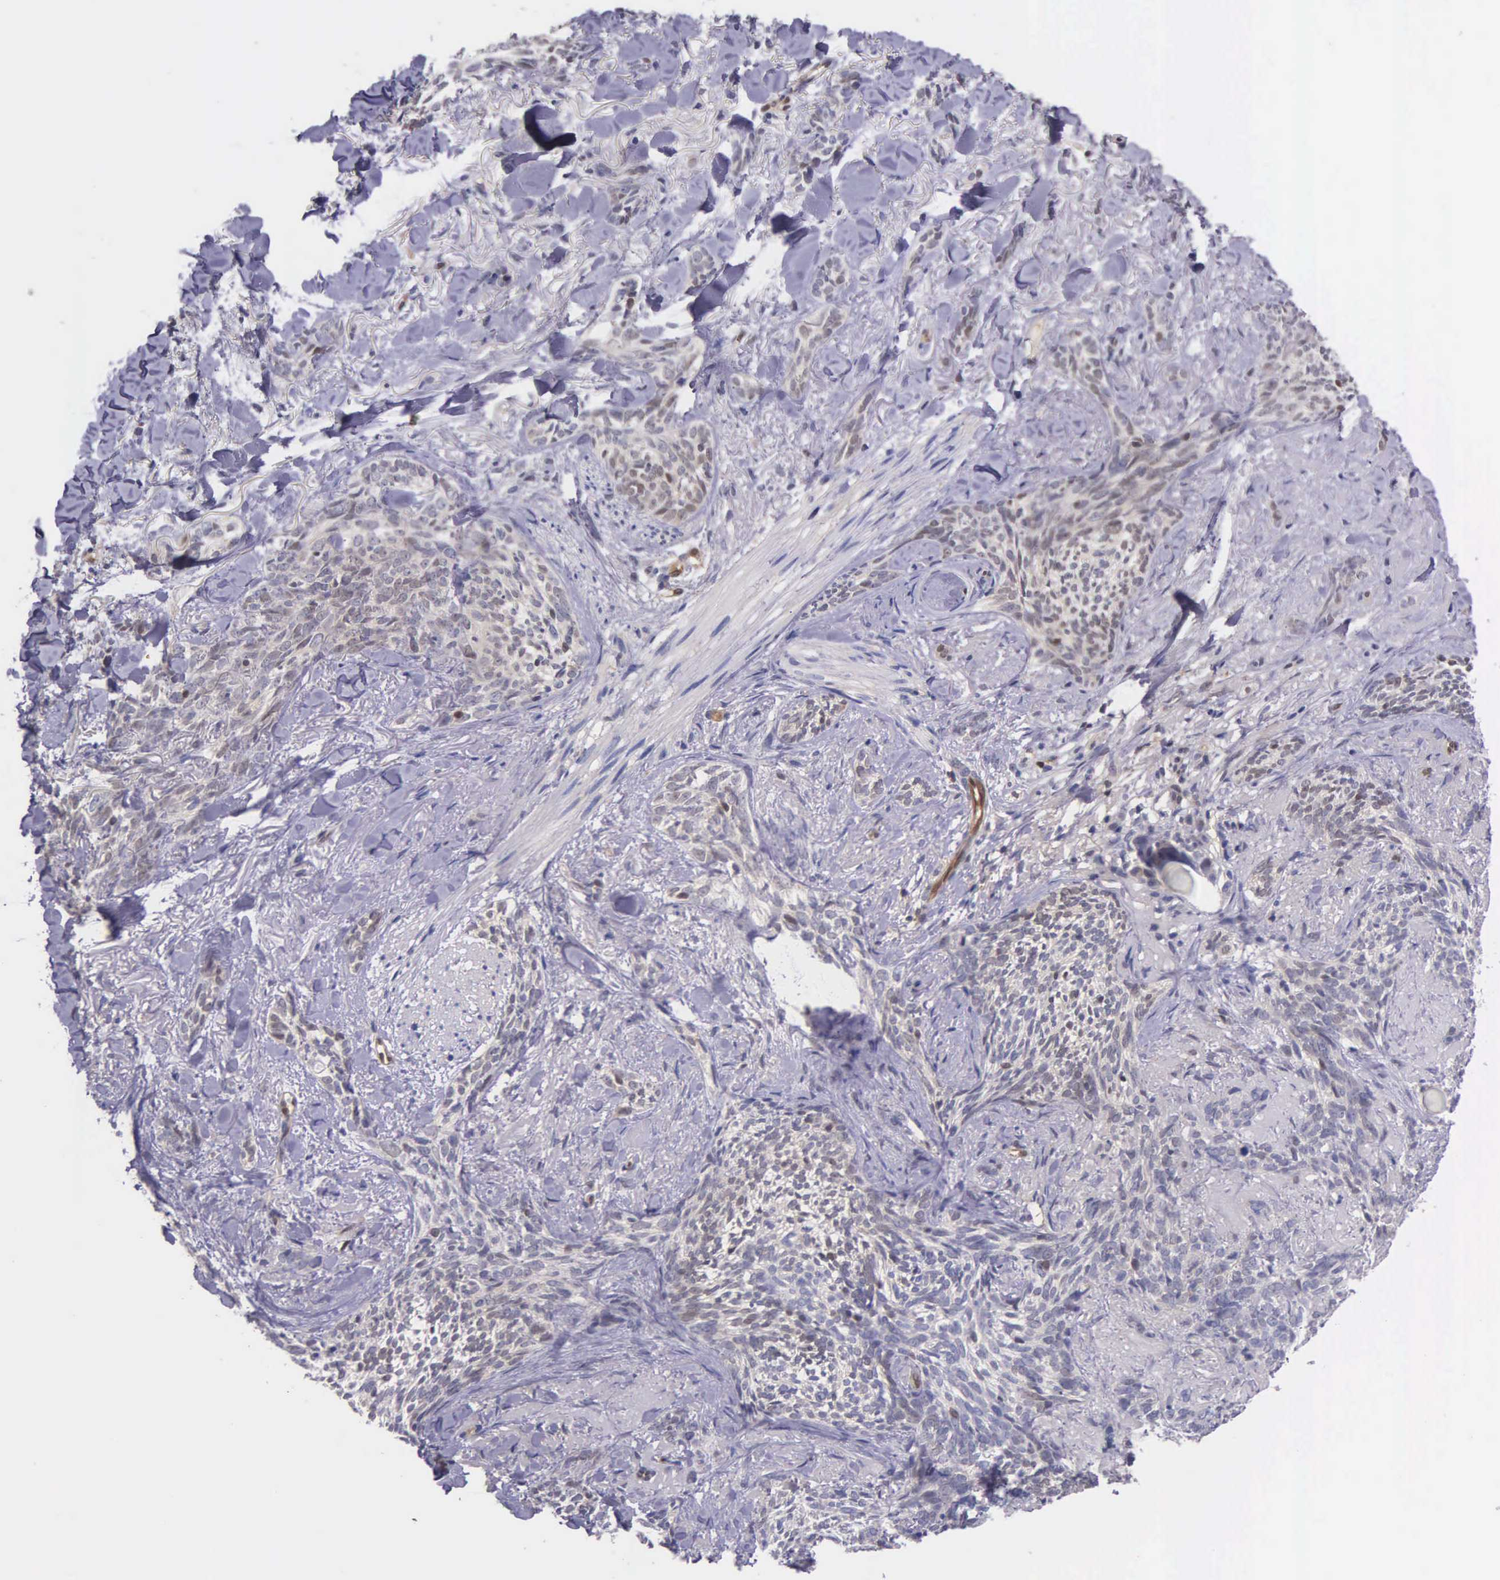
{"staining": {"intensity": "weak", "quantity": ">75%", "location": "nuclear"}, "tissue": "skin cancer", "cell_type": "Tumor cells", "image_type": "cancer", "snomed": [{"axis": "morphology", "description": "Basal cell carcinoma"}, {"axis": "topography", "description": "Skin"}], "caption": "Human skin cancer stained for a protein (brown) shows weak nuclear positive positivity in approximately >75% of tumor cells.", "gene": "GMPR2", "patient": {"sex": "female", "age": 81}}